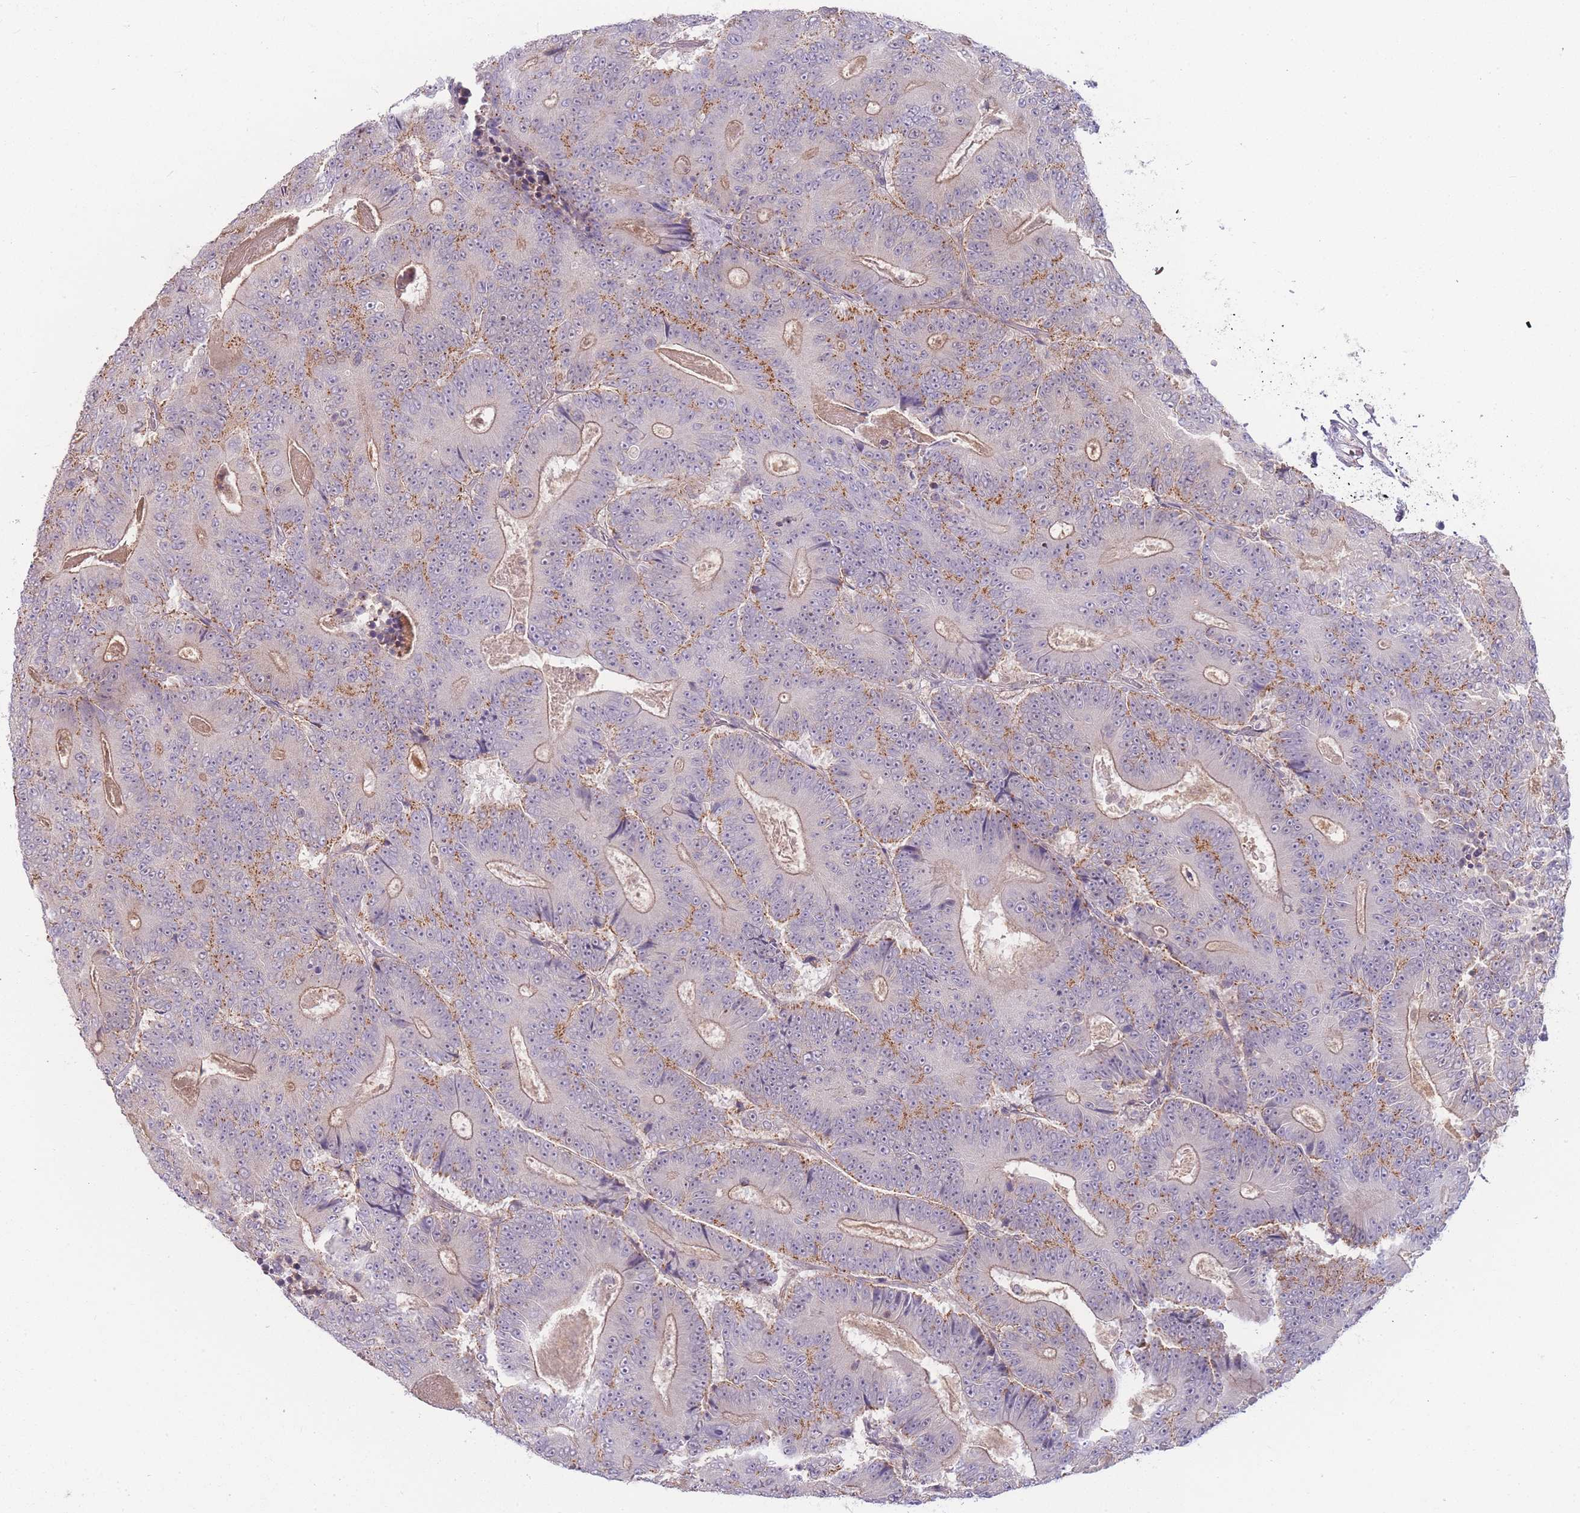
{"staining": {"intensity": "moderate", "quantity": "25%-75%", "location": "cytoplasmic/membranous"}, "tissue": "colorectal cancer", "cell_type": "Tumor cells", "image_type": "cancer", "snomed": [{"axis": "morphology", "description": "Adenocarcinoma, NOS"}, {"axis": "topography", "description": "Colon"}], "caption": "Immunohistochemical staining of colorectal cancer displays medium levels of moderate cytoplasmic/membranous protein positivity in about 25%-75% of tumor cells.", "gene": "SPHKAP", "patient": {"sex": "male", "age": 83}}